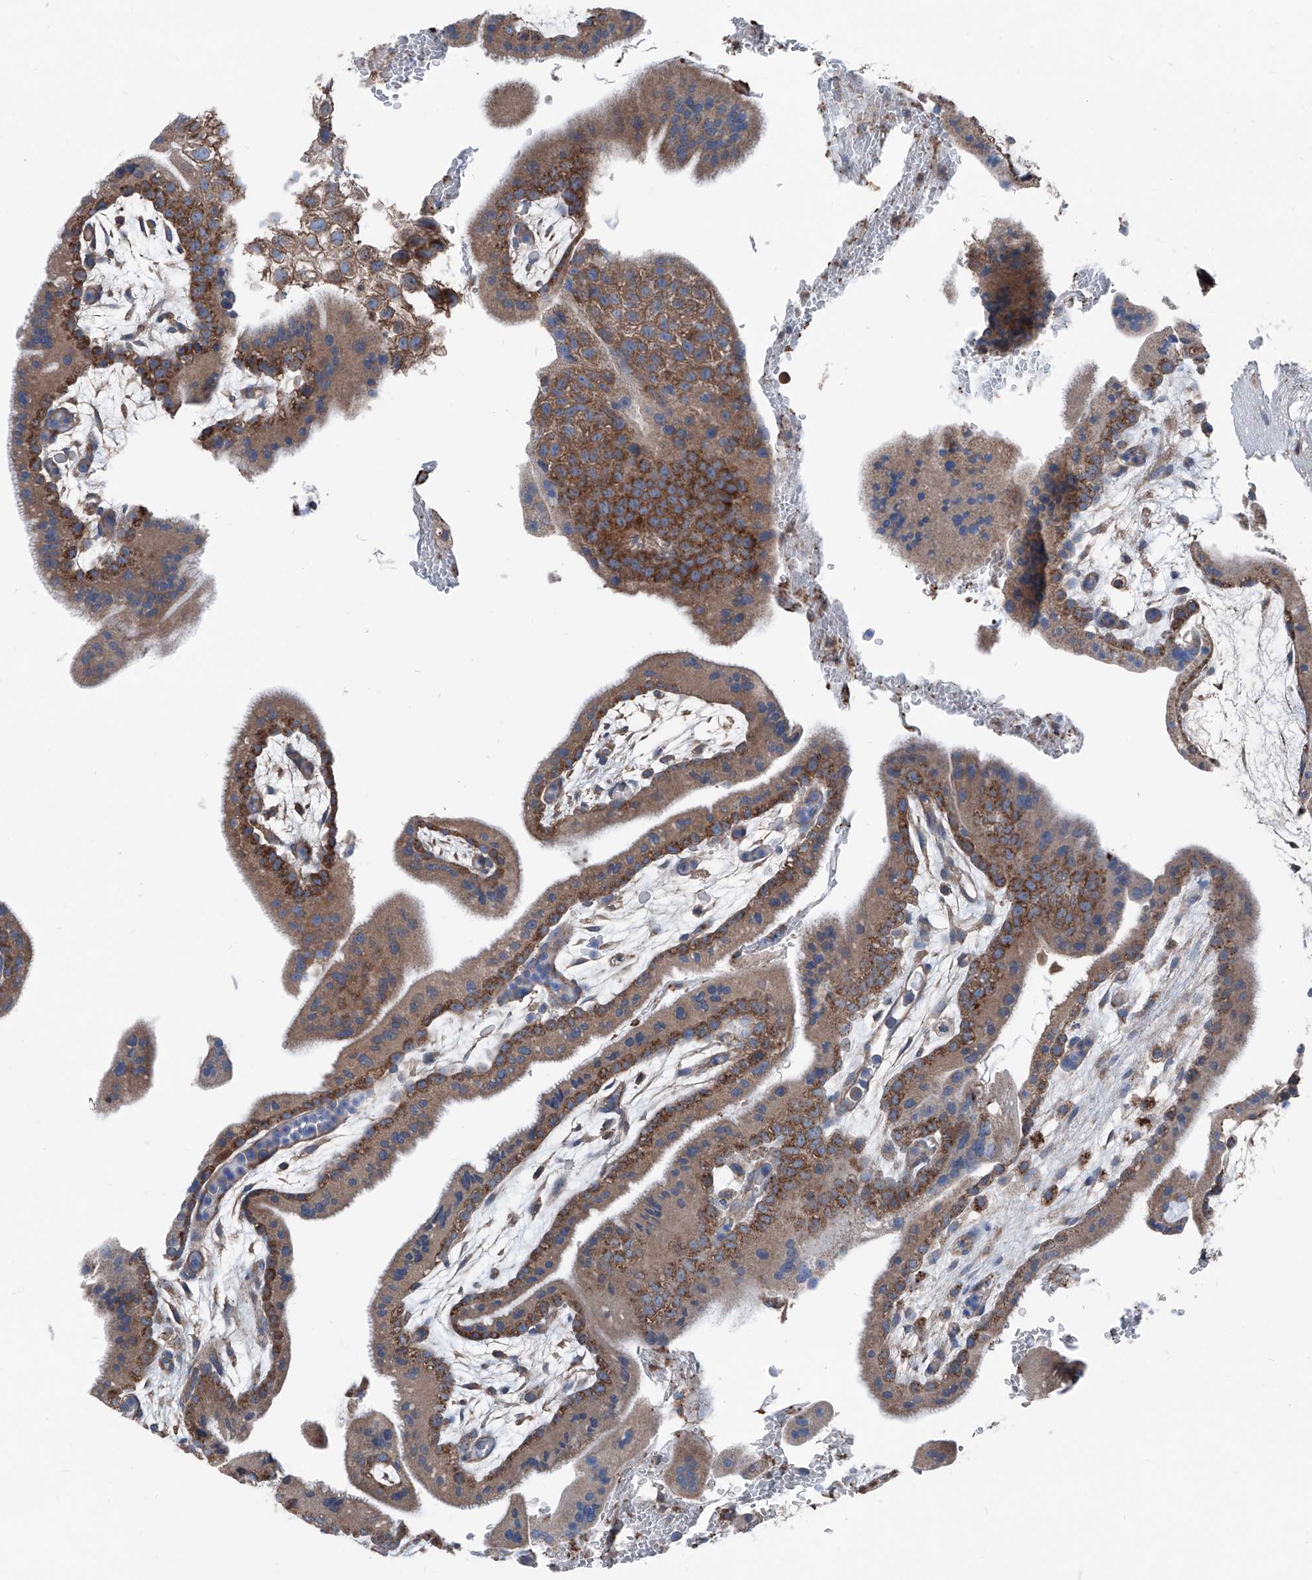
{"staining": {"intensity": "moderate", "quantity": ">75%", "location": "cytoplasmic/membranous"}, "tissue": "placenta", "cell_type": "Trophoblastic cells", "image_type": "normal", "snomed": [{"axis": "morphology", "description": "Normal tissue, NOS"}, {"axis": "topography", "description": "Placenta"}], "caption": "Brown immunohistochemical staining in benign placenta displays moderate cytoplasmic/membranous positivity in approximately >75% of trophoblastic cells. (DAB (3,3'-diaminobenzidine) IHC, brown staining for protein, blue staining for nuclei).", "gene": "GPAT3", "patient": {"sex": "female", "age": 35}}